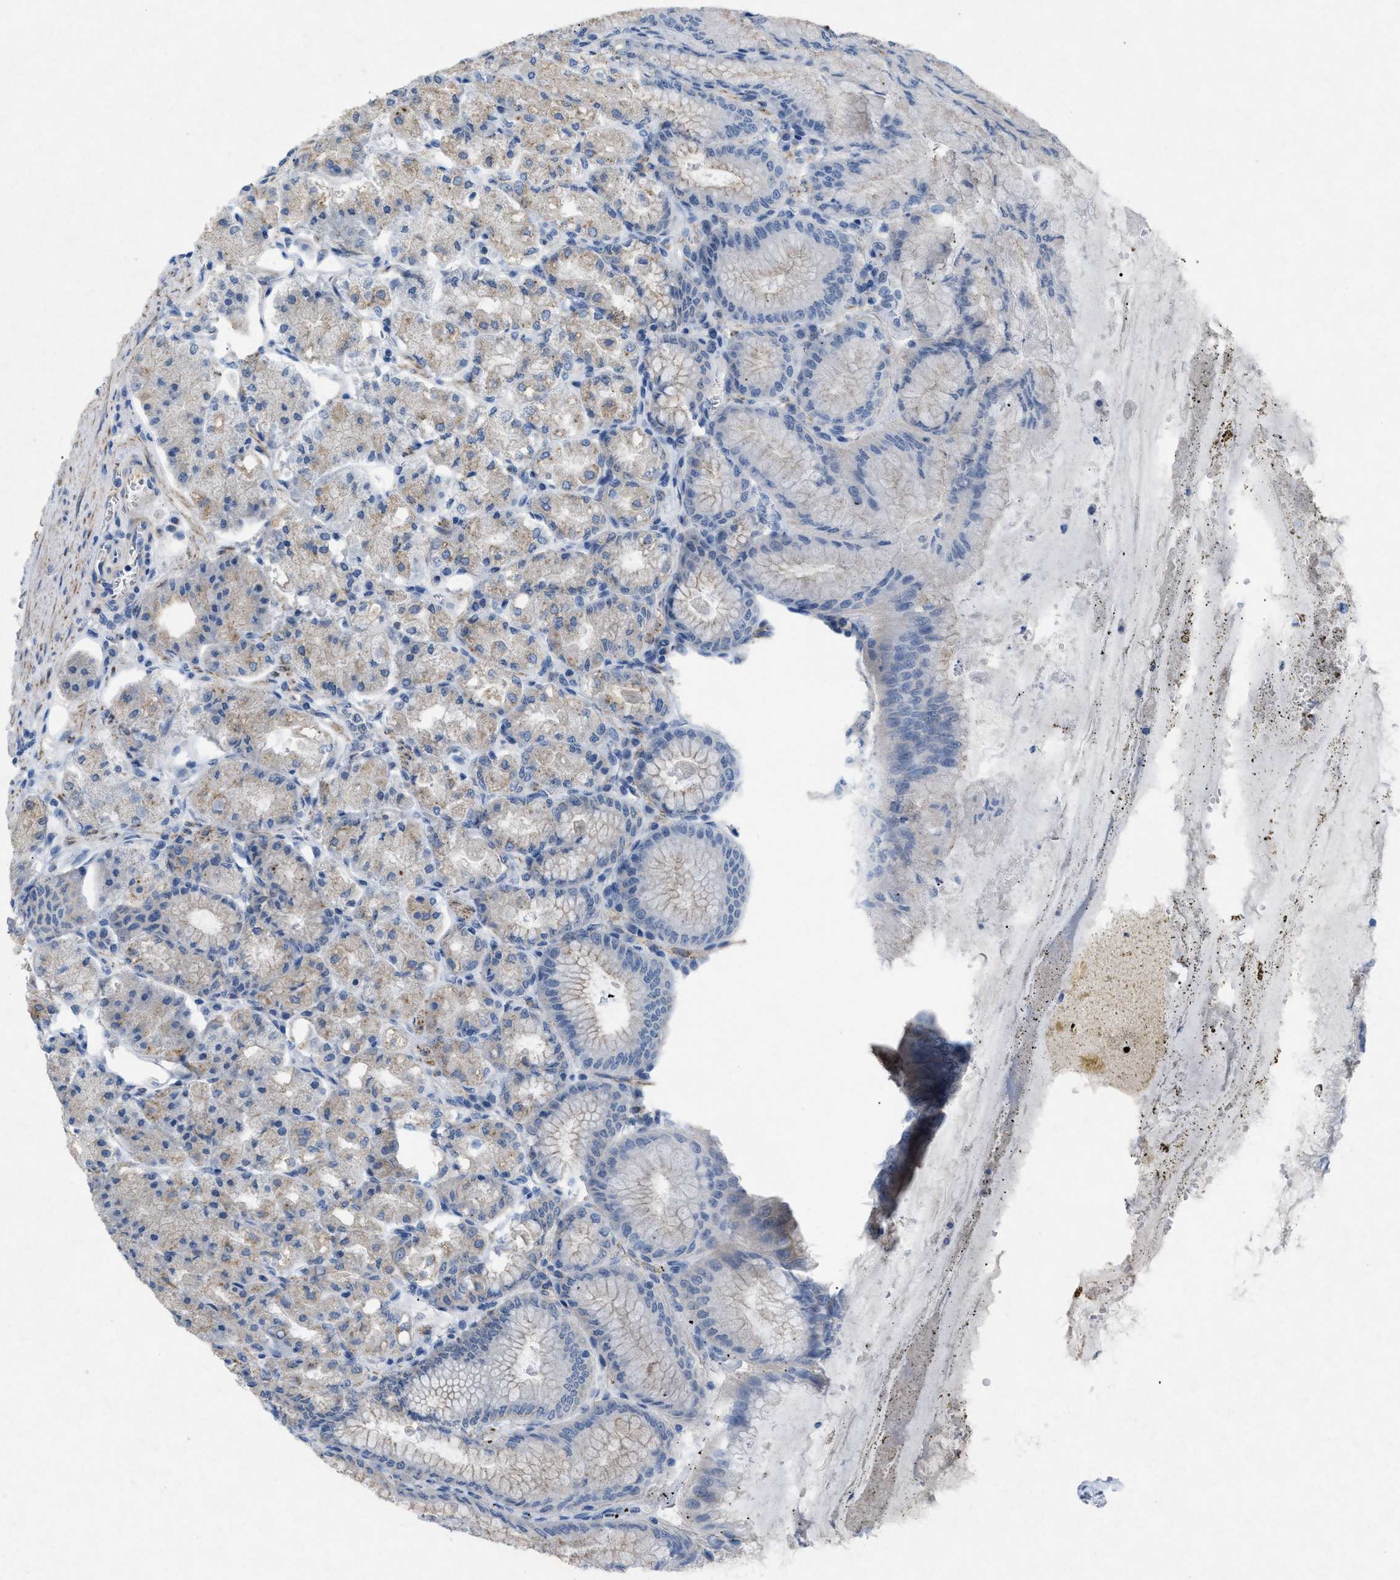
{"staining": {"intensity": "negative", "quantity": "none", "location": "none"}, "tissue": "stomach", "cell_type": "Glandular cells", "image_type": "normal", "snomed": [{"axis": "morphology", "description": "Normal tissue, NOS"}, {"axis": "topography", "description": "Stomach, lower"}], "caption": "Protein analysis of unremarkable stomach demonstrates no significant expression in glandular cells.", "gene": "TASOR", "patient": {"sex": "male", "age": 71}}